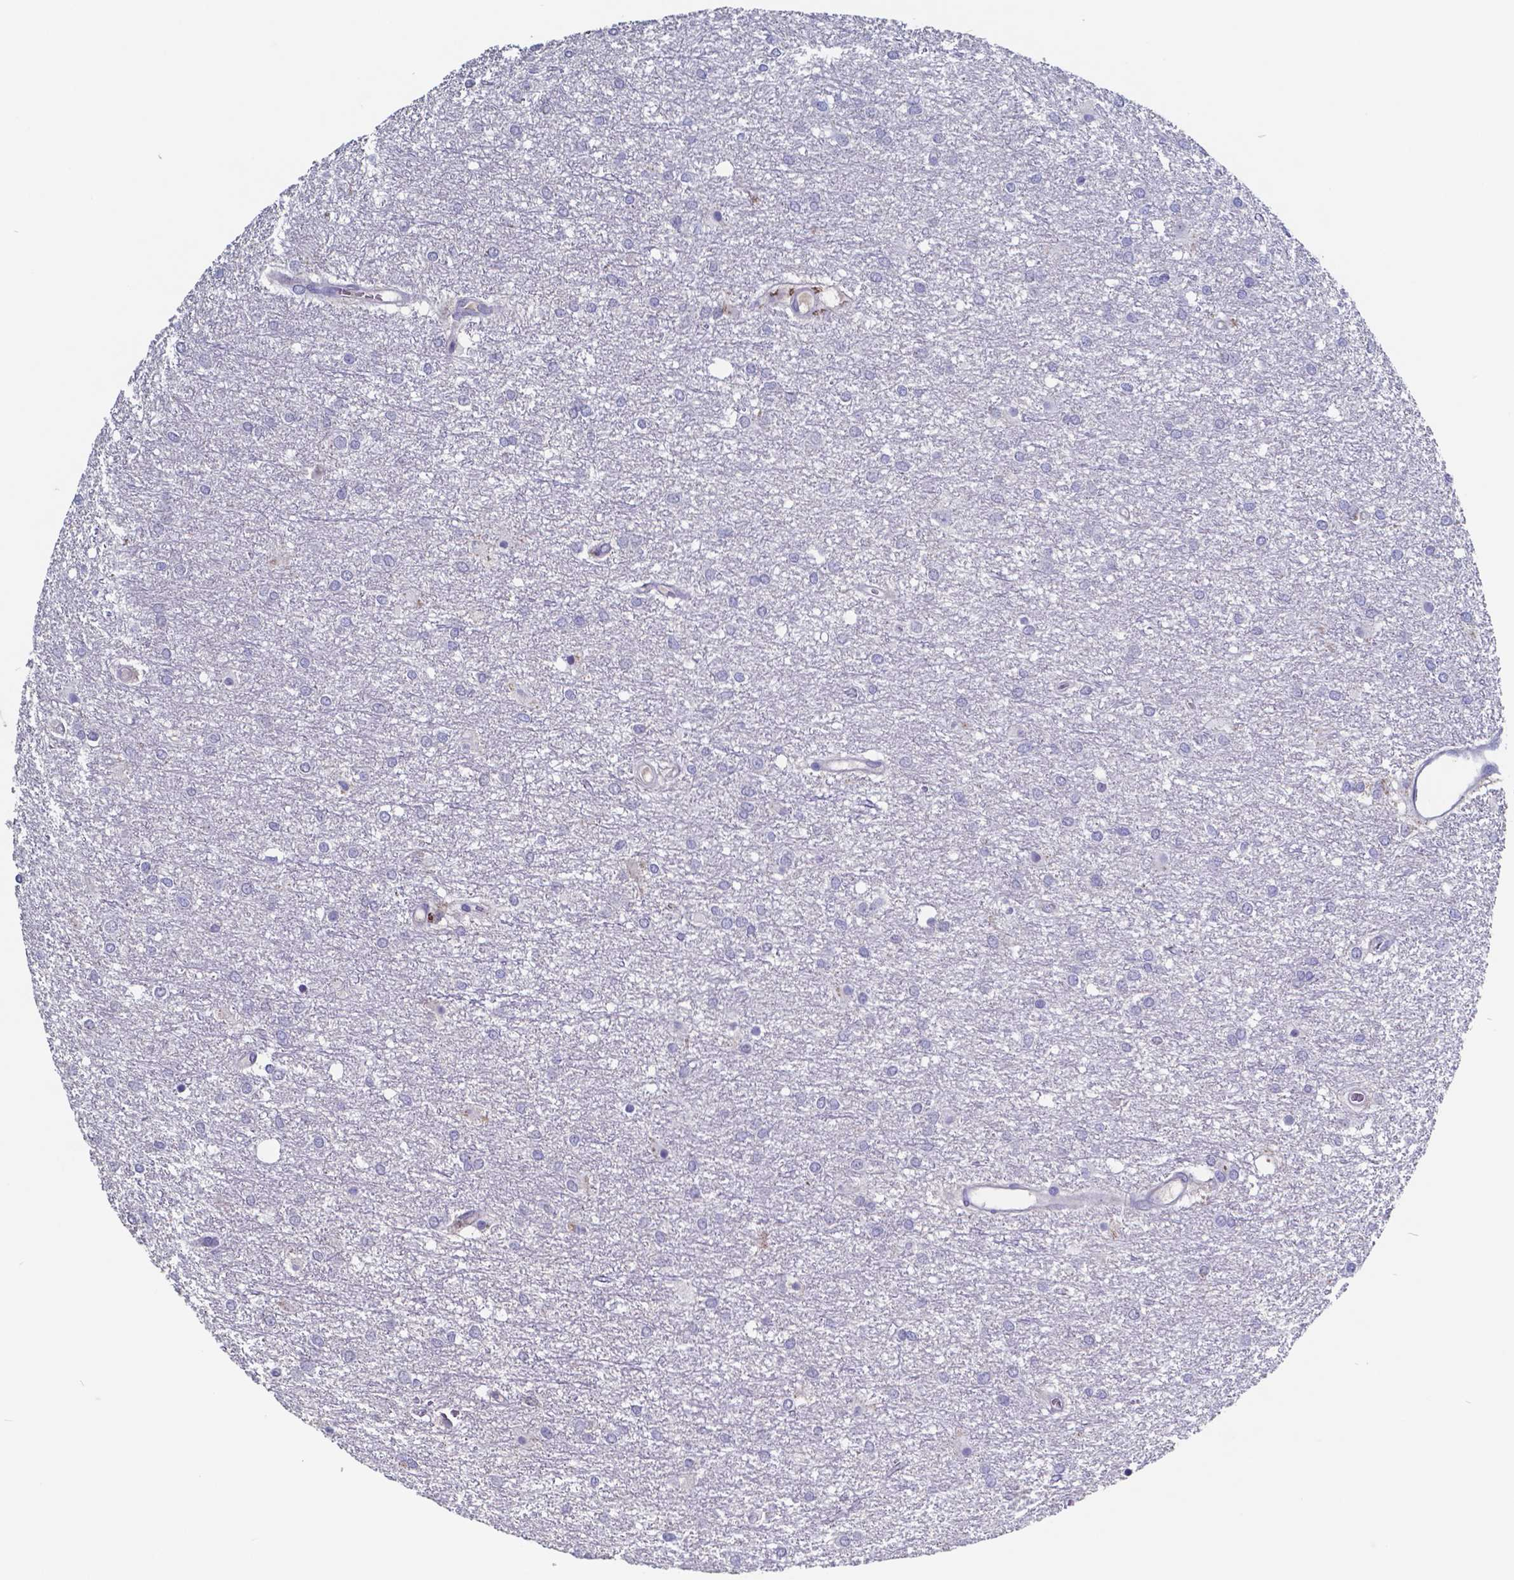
{"staining": {"intensity": "negative", "quantity": "none", "location": "none"}, "tissue": "glioma", "cell_type": "Tumor cells", "image_type": "cancer", "snomed": [{"axis": "morphology", "description": "Glioma, malignant, High grade"}, {"axis": "topography", "description": "Brain"}], "caption": "DAB (3,3'-diaminobenzidine) immunohistochemical staining of malignant glioma (high-grade) shows no significant positivity in tumor cells.", "gene": "TTR", "patient": {"sex": "female", "age": 61}}